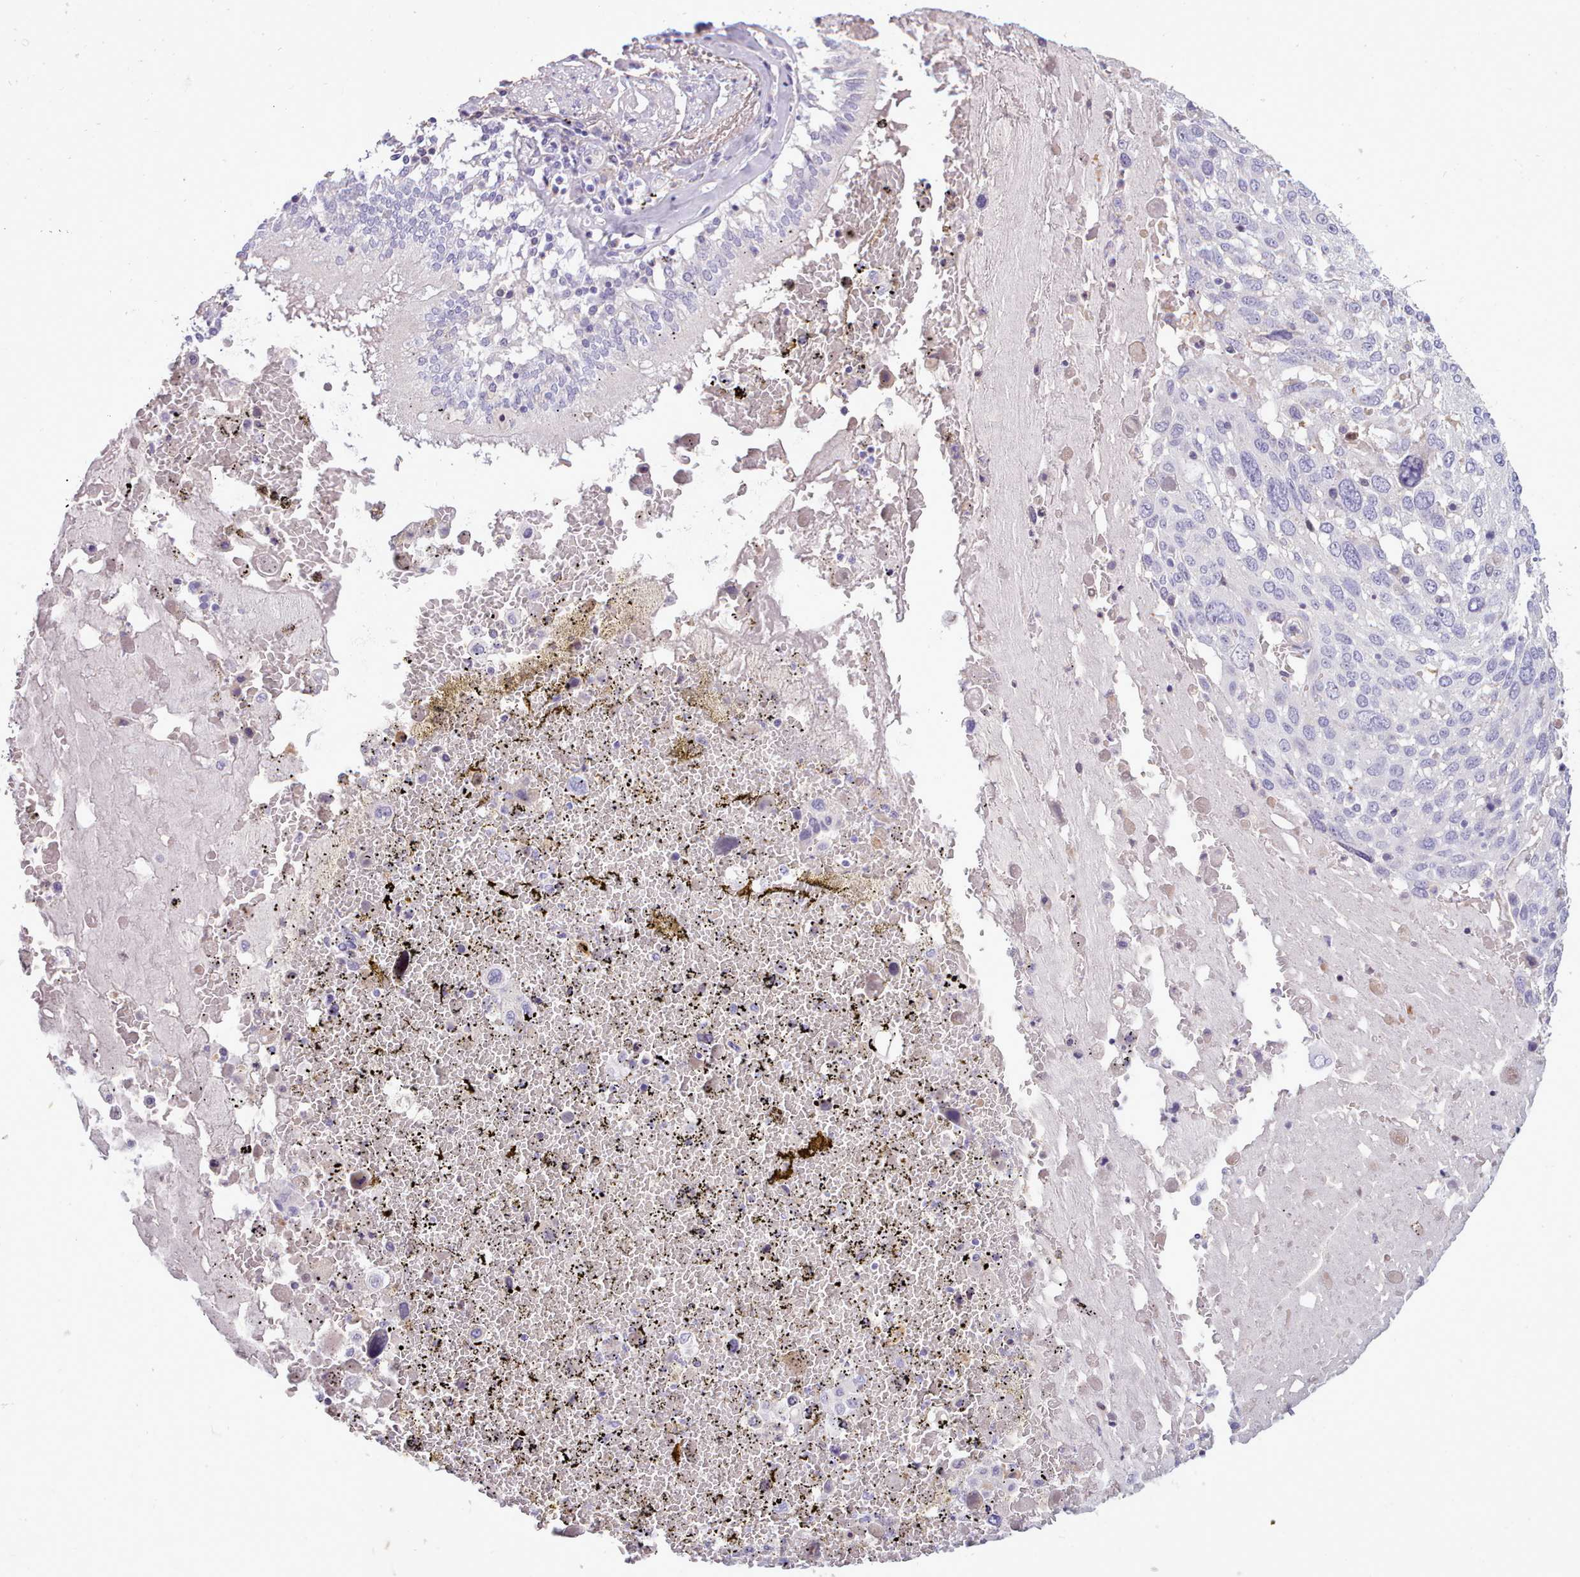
{"staining": {"intensity": "negative", "quantity": "none", "location": "none"}, "tissue": "lung cancer", "cell_type": "Tumor cells", "image_type": "cancer", "snomed": [{"axis": "morphology", "description": "Squamous cell carcinoma, NOS"}, {"axis": "topography", "description": "Lung"}], "caption": "IHC image of human squamous cell carcinoma (lung) stained for a protein (brown), which displays no expression in tumor cells. Brightfield microscopy of immunohistochemistry stained with DAB (3,3'-diaminobenzidine) (brown) and hematoxylin (blue), captured at high magnification.", "gene": "CYP2A13", "patient": {"sex": "male", "age": 65}}